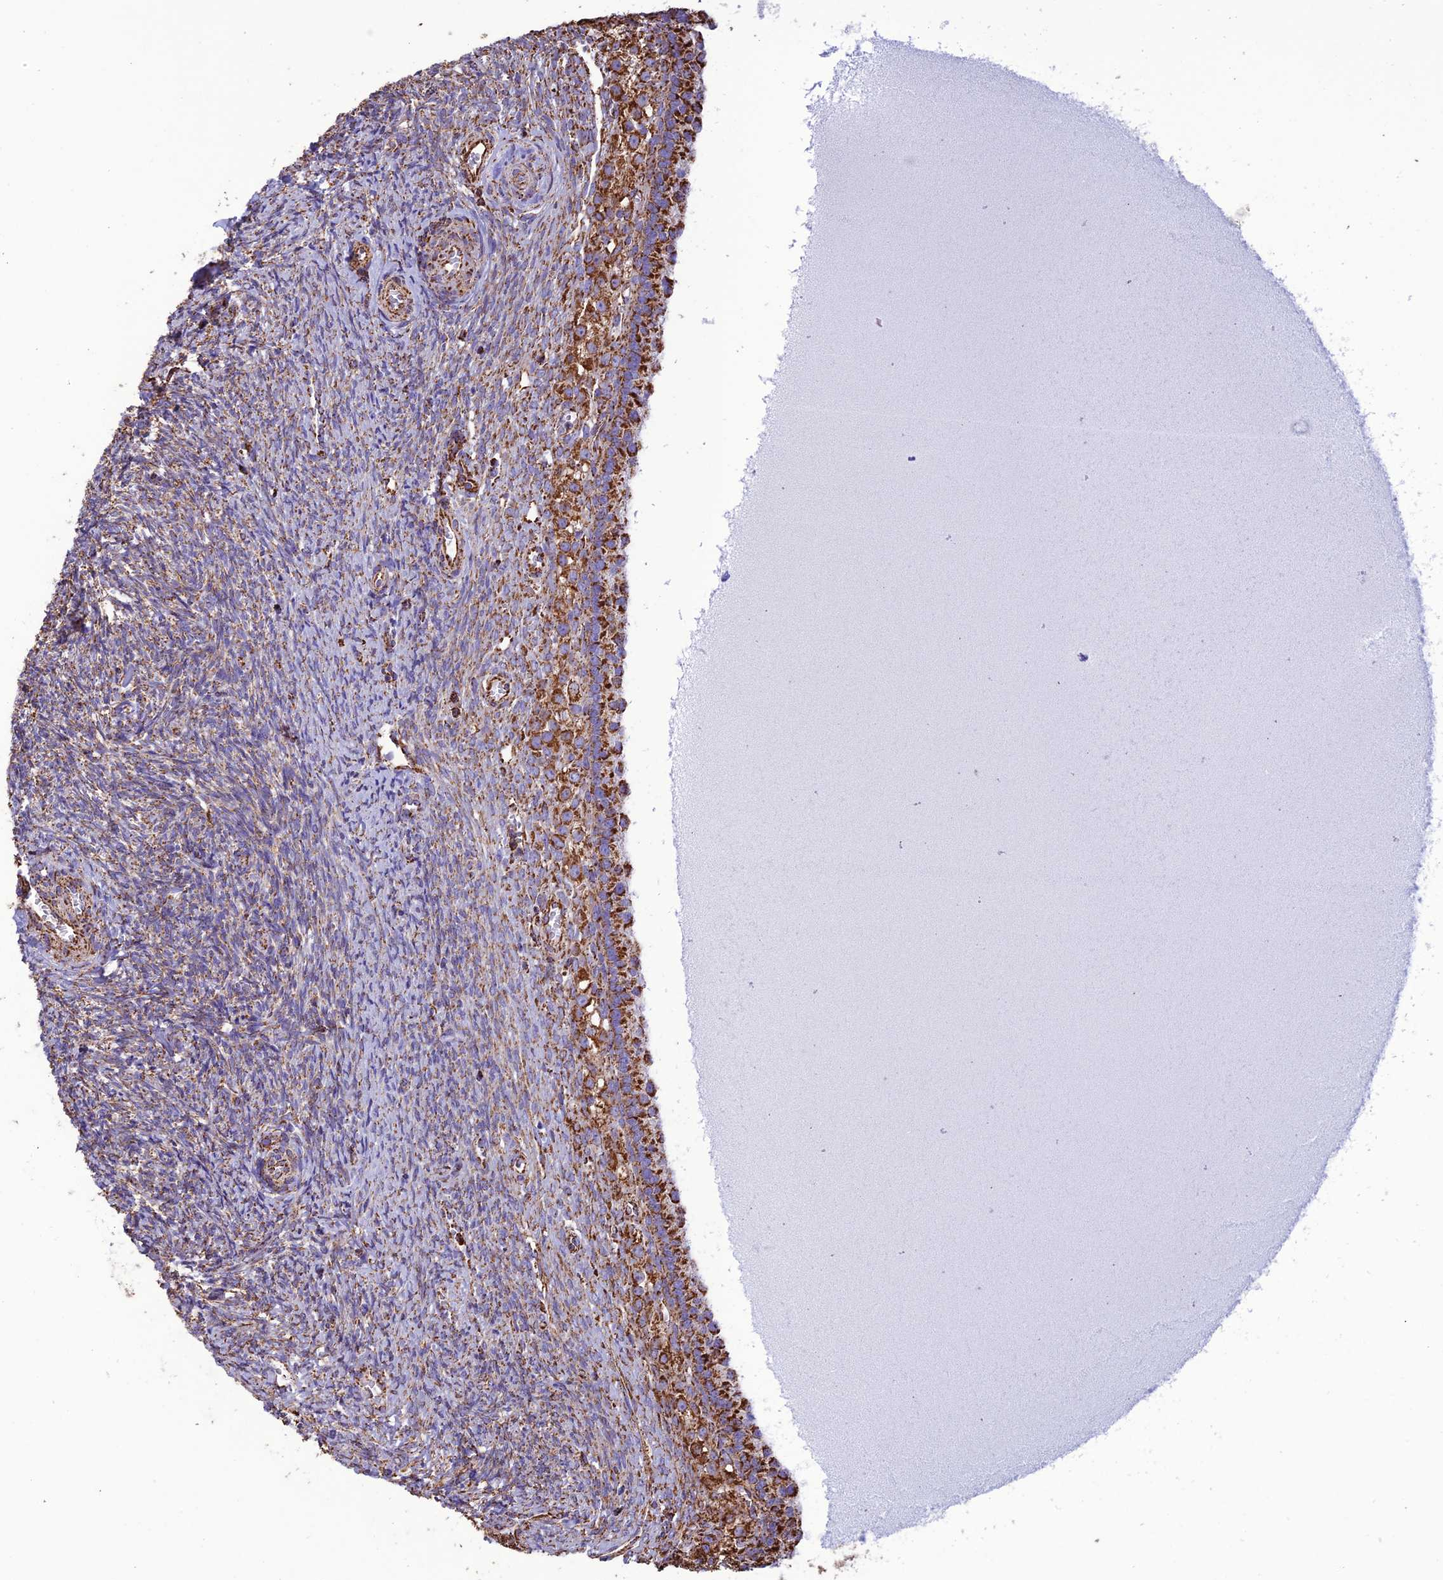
{"staining": {"intensity": "strong", "quantity": ">75%", "location": "cytoplasmic/membranous"}, "tissue": "ovary", "cell_type": "Follicle cells", "image_type": "normal", "snomed": [{"axis": "morphology", "description": "Normal tissue, NOS"}, {"axis": "topography", "description": "Ovary"}], "caption": "This histopathology image demonstrates immunohistochemistry staining of unremarkable ovary, with high strong cytoplasmic/membranous positivity in about >75% of follicle cells.", "gene": "NDUFAF1", "patient": {"sex": "female", "age": 41}}